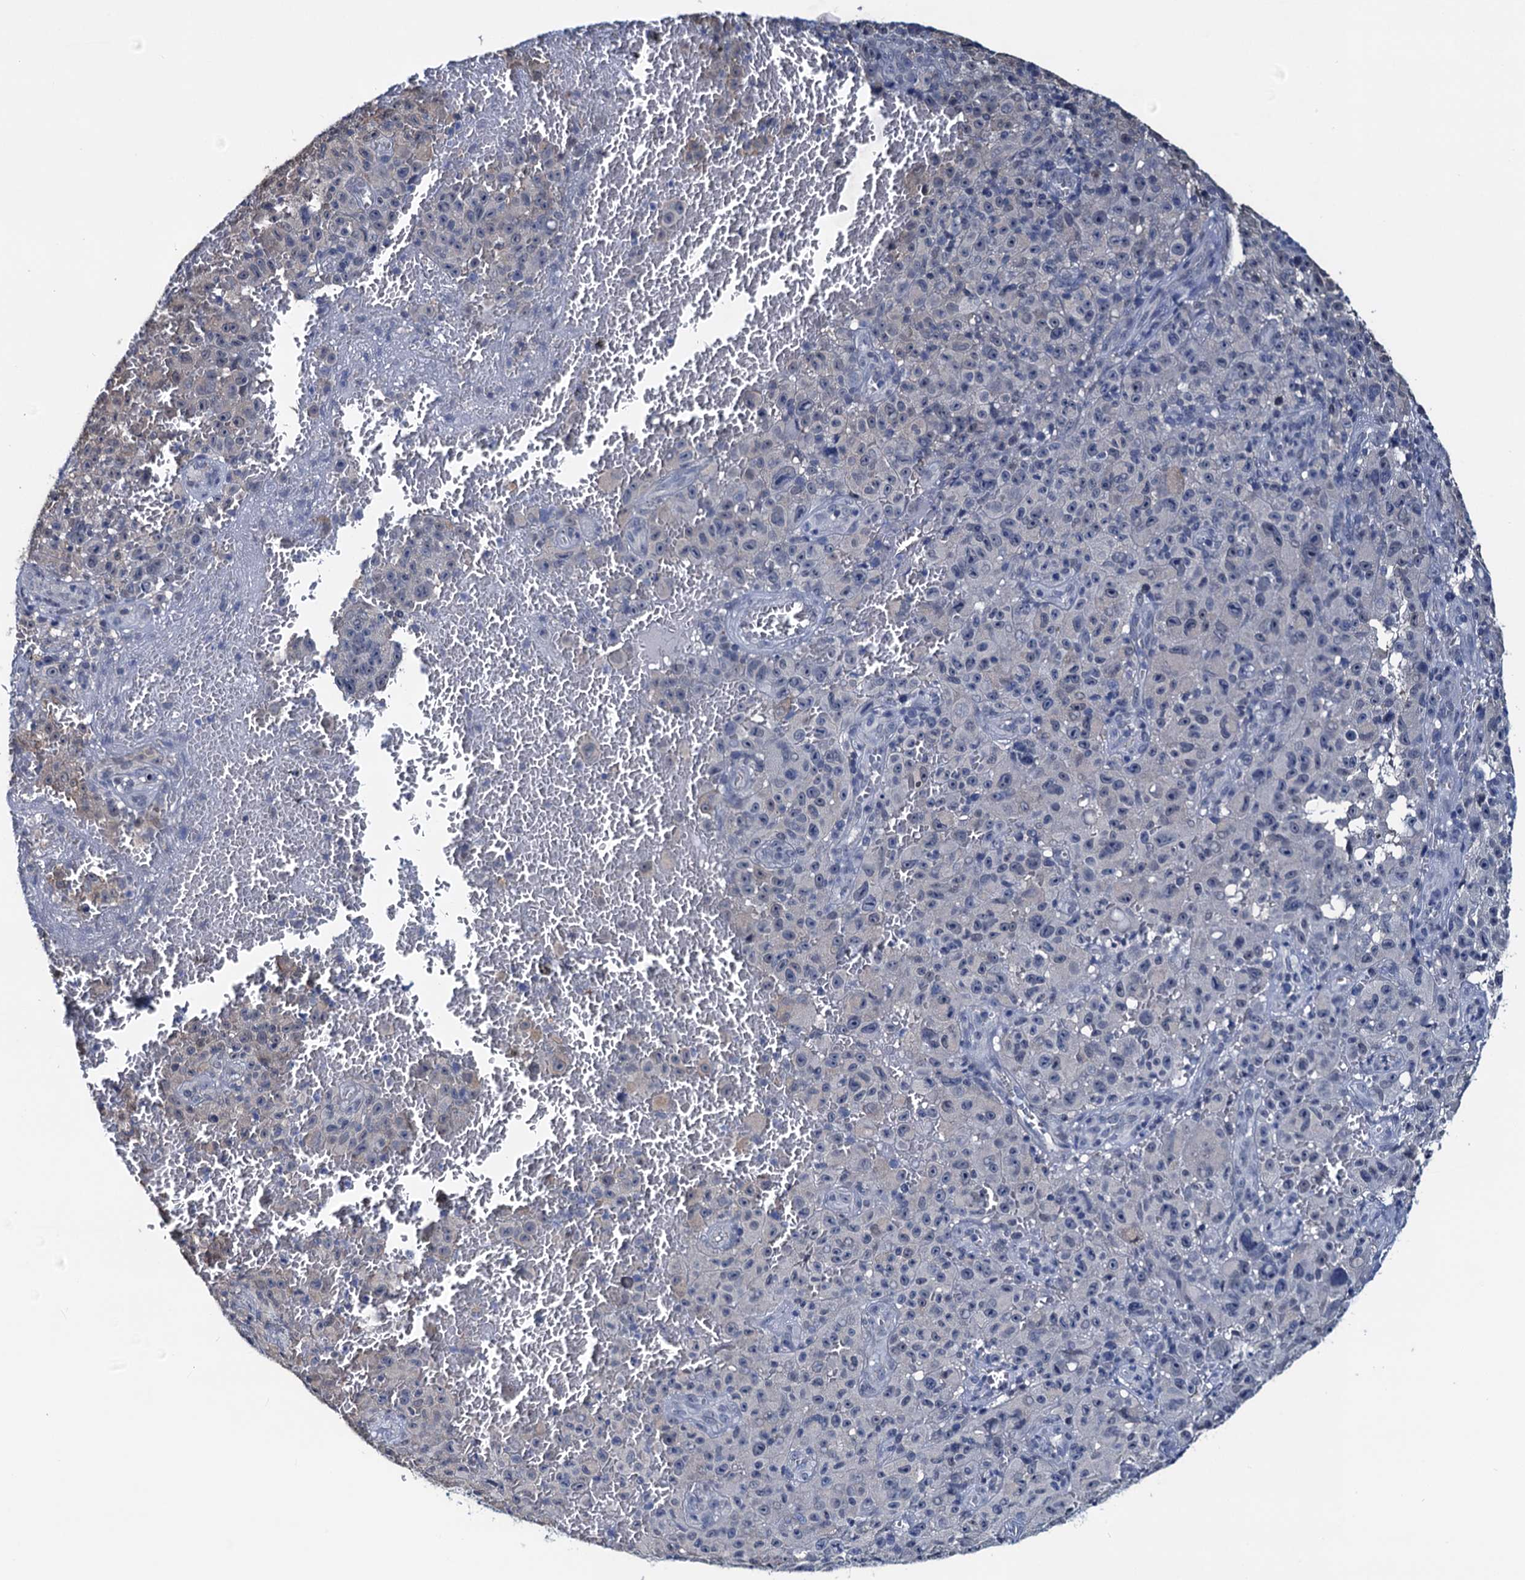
{"staining": {"intensity": "negative", "quantity": "none", "location": "none"}, "tissue": "melanoma", "cell_type": "Tumor cells", "image_type": "cancer", "snomed": [{"axis": "morphology", "description": "Malignant melanoma, NOS"}, {"axis": "topography", "description": "Skin"}], "caption": "IHC of malignant melanoma reveals no positivity in tumor cells. (Immunohistochemistry (ihc), brightfield microscopy, high magnification).", "gene": "RTKN2", "patient": {"sex": "female", "age": 82}}